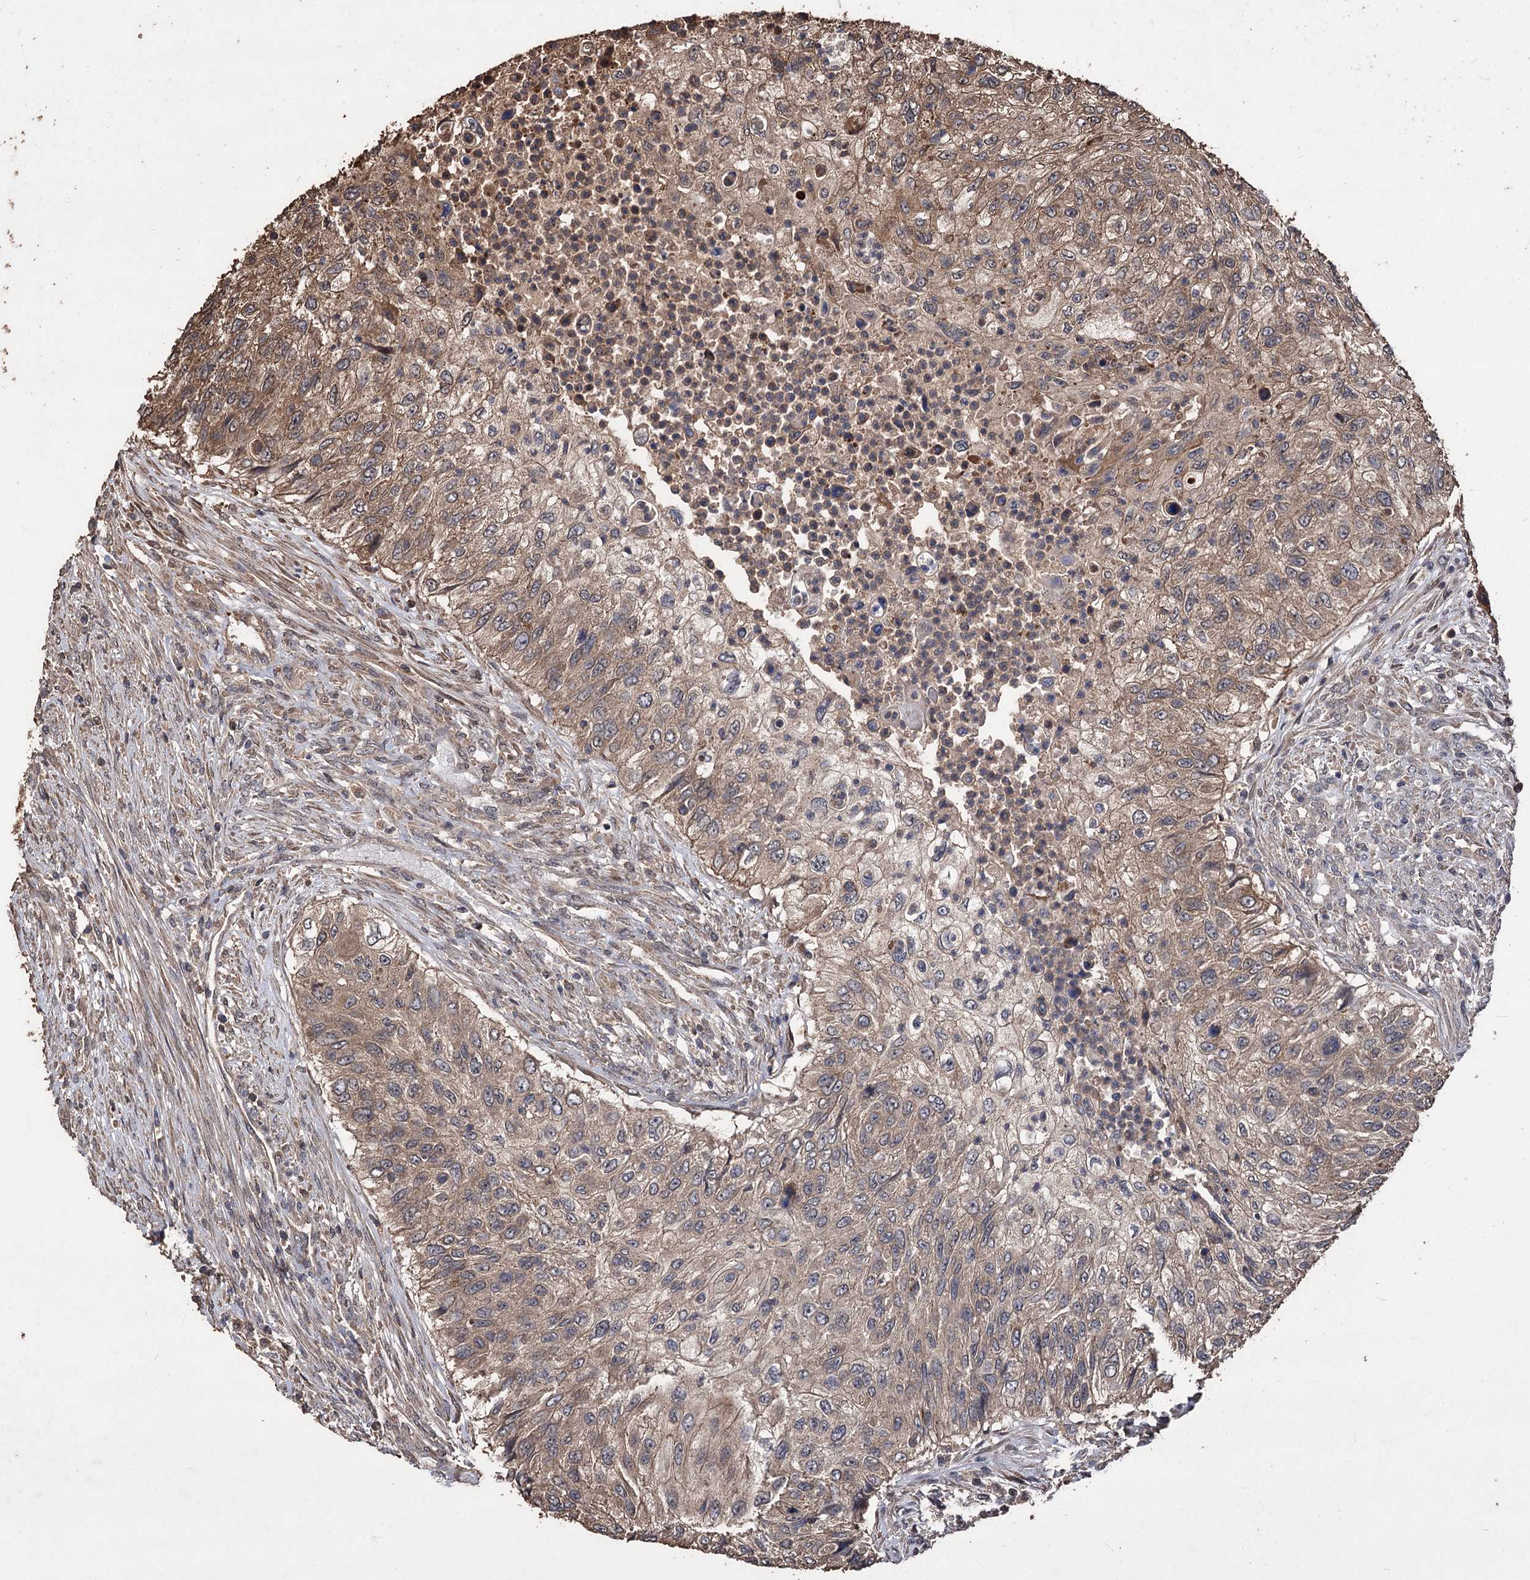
{"staining": {"intensity": "moderate", "quantity": ">75%", "location": "cytoplasmic/membranous"}, "tissue": "urothelial cancer", "cell_type": "Tumor cells", "image_type": "cancer", "snomed": [{"axis": "morphology", "description": "Urothelial carcinoma, High grade"}, {"axis": "topography", "description": "Urinary bladder"}], "caption": "Protein expression analysis of human high-grade urothelial carcinoma reveals moderate cytoplasmic/membranous expression in approximately >75% of tumor cells.", "gene": "RASSF3", "patient": {"sex": "female", "age": 60}}